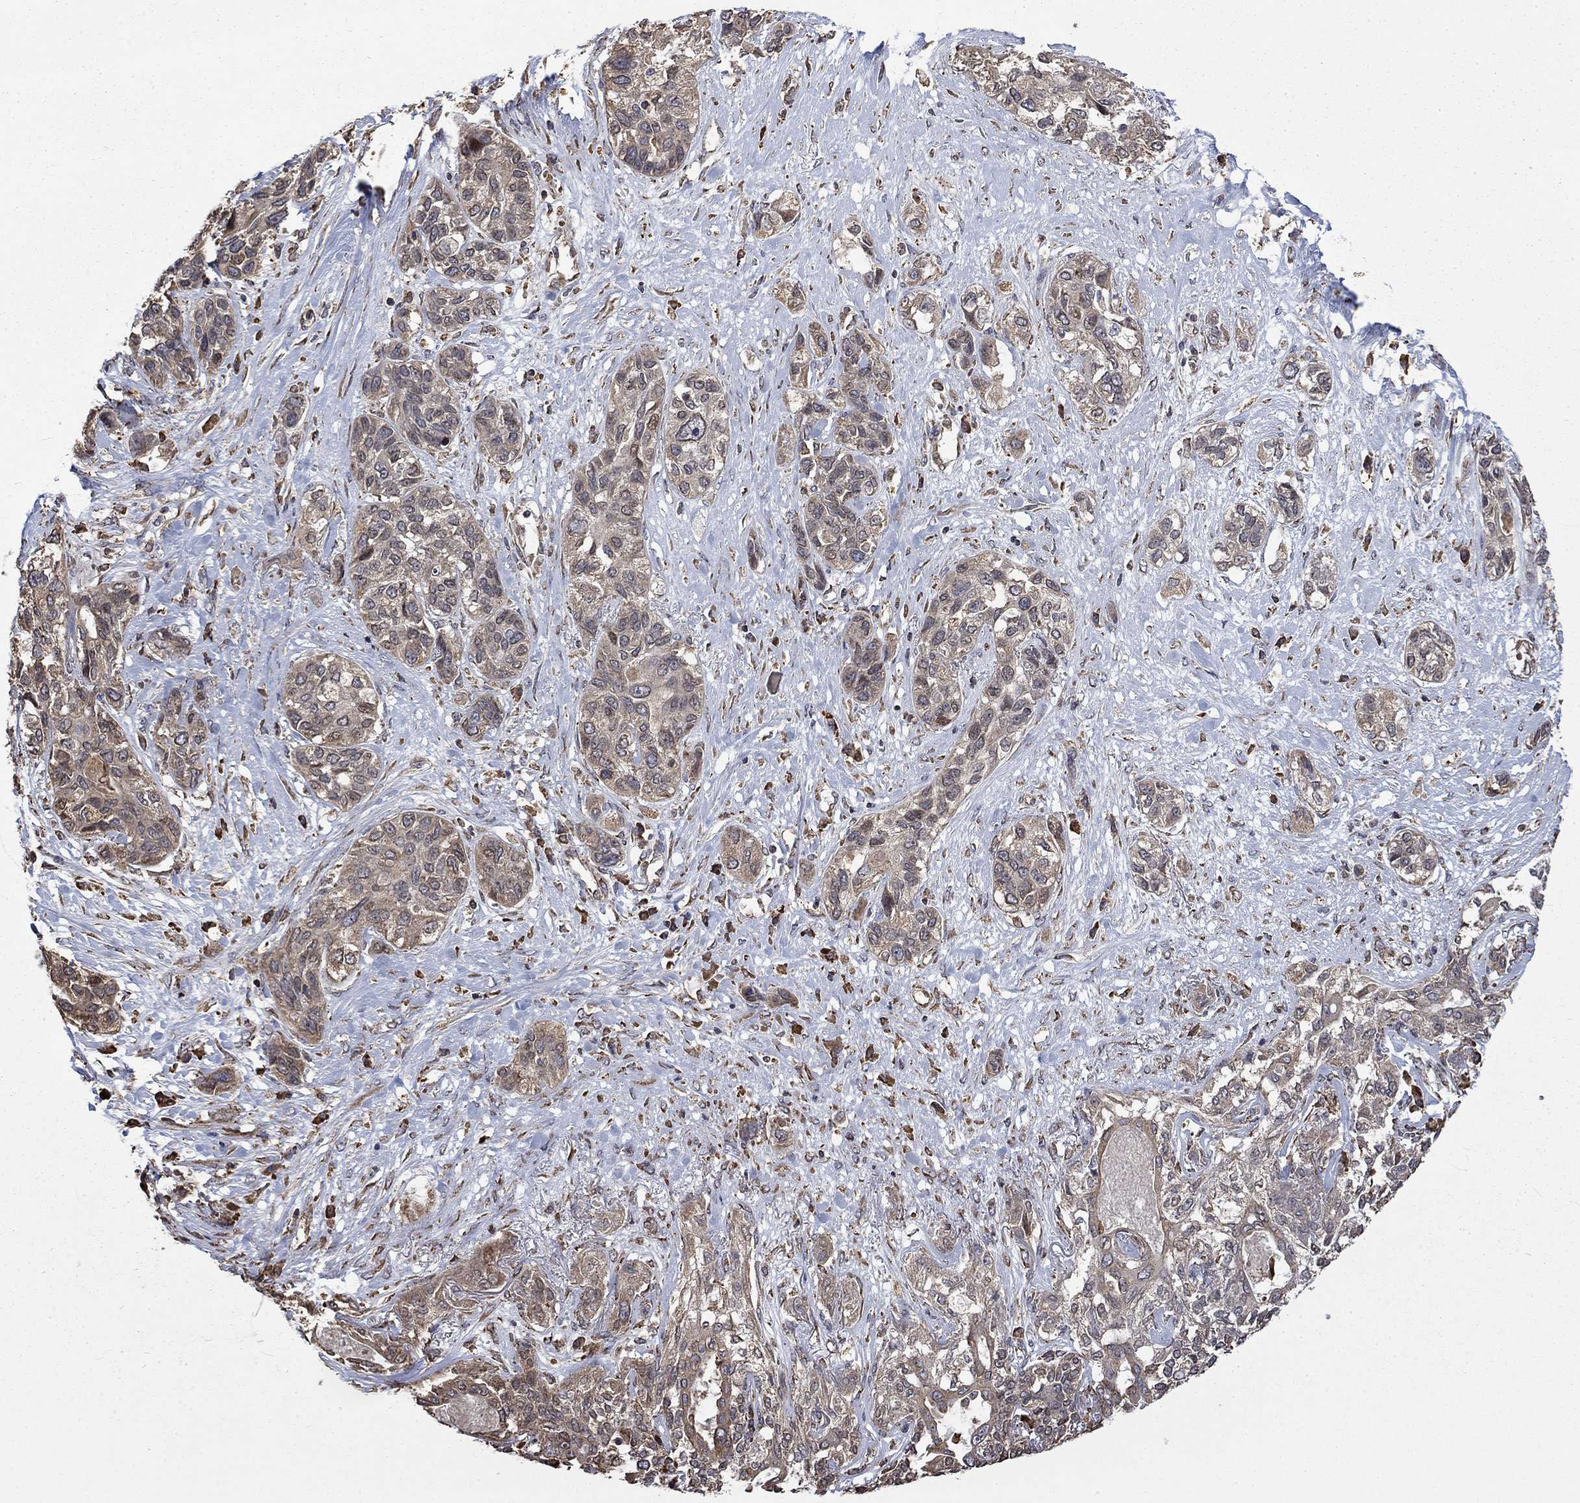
{"staining": {"intensity": "weak", "quantity": "25%-75%", "location": "cytoplasmic/membranous"}, "tissue": "lung cancer", "cell_type": "Tumor cells", "image_type": "cancer", "snomed": [{"axis": "morphology", "description": "Squamous cell carcinoma, NOS"}, {"axis": "topography", "description": "Lung"}], "caption": "About 25%-75% of tumor cells in lung cancer (squamous cell carcinoma) demonstrate weak cytoplasmic/membranous protein staining as visualized by brown immunohistochemical staining.", "gene": "ESRRA", "patient": {"sex": "female", "age": 70}}